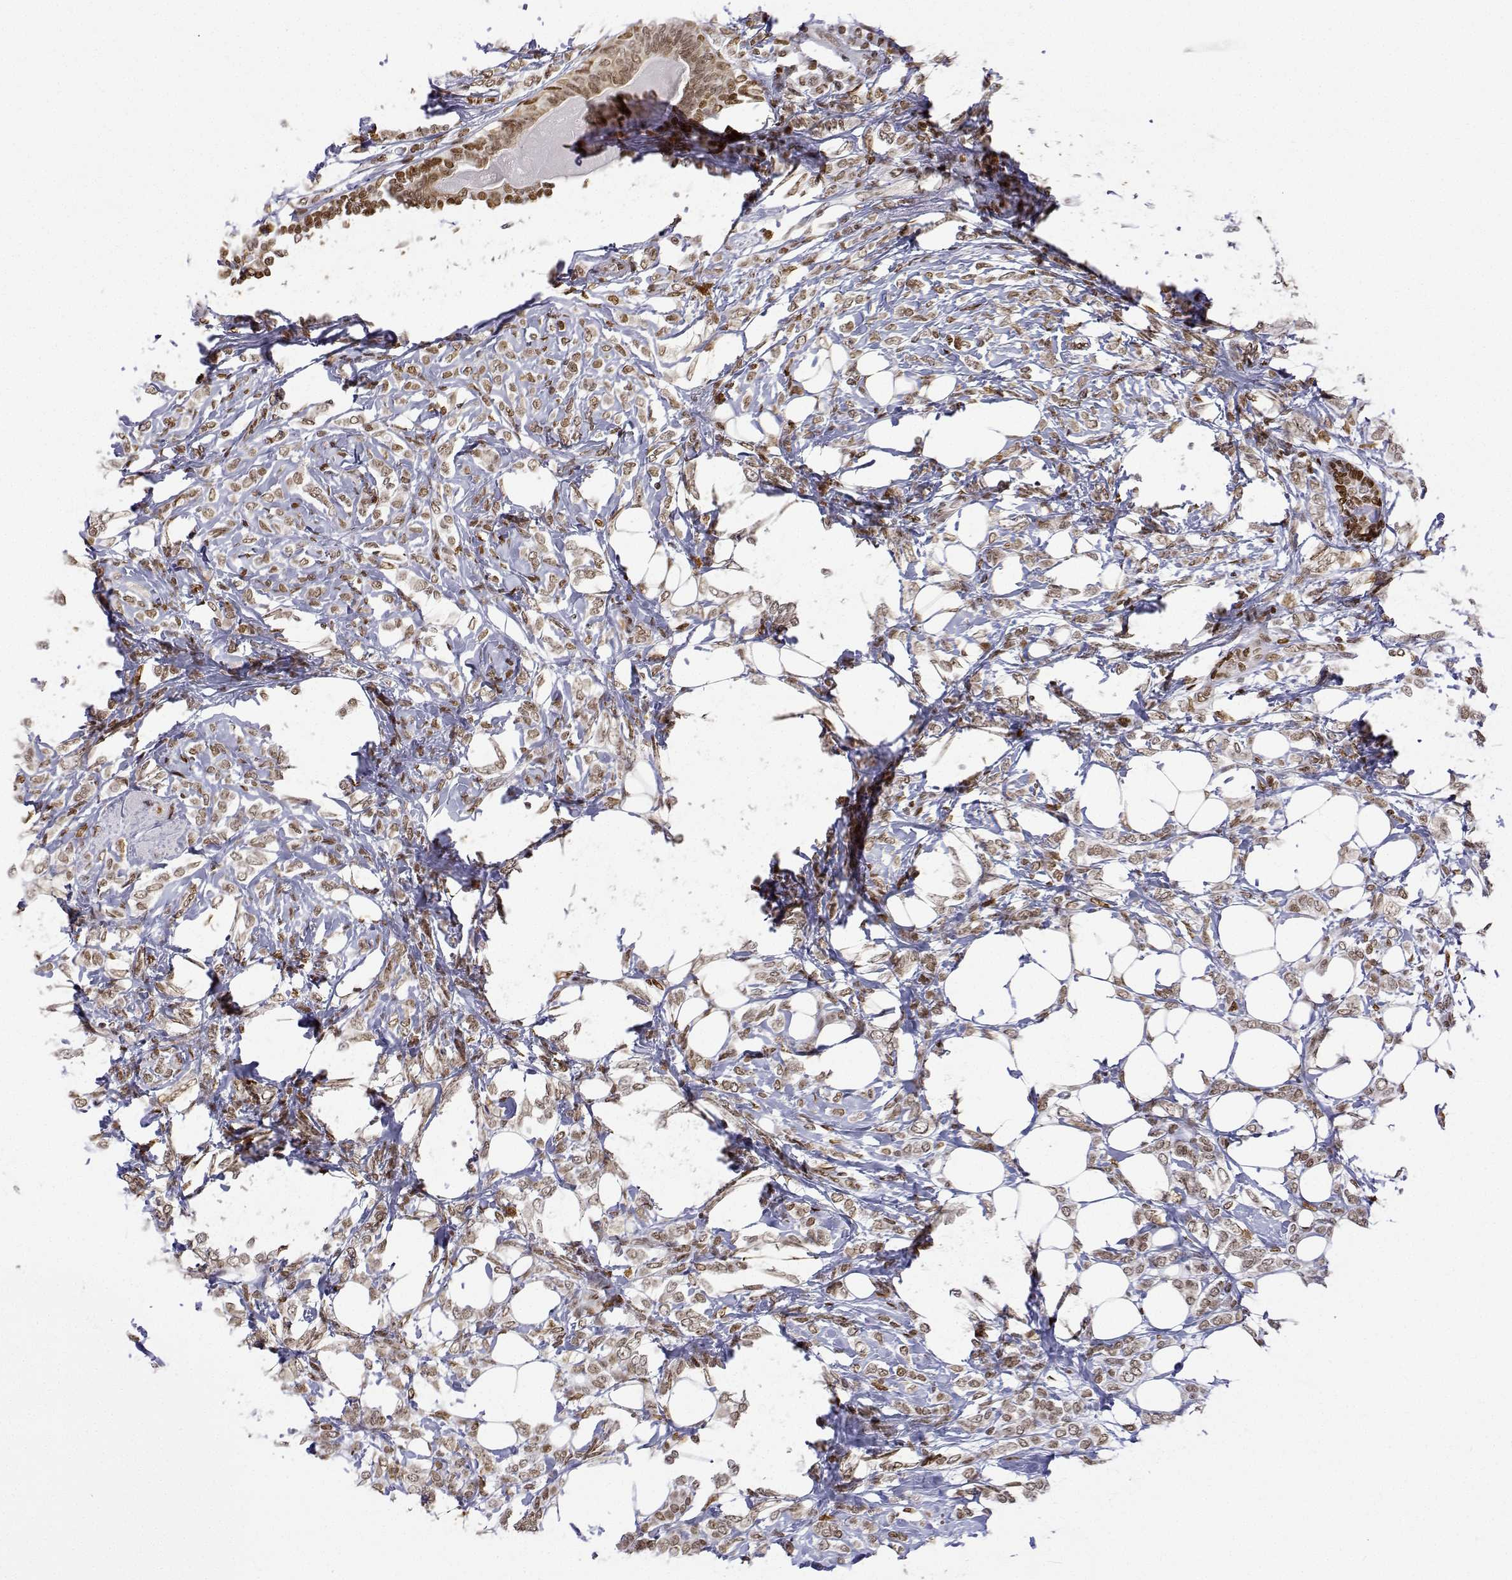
{"staining": {"intensity": "moderate", "quantity": ">75%", "location": "nuclear"}, "tissue": "breast cancer", "cell_type": "Tumor cells", "image_type": "cancer", "snomed": [{"axis": "morphology", "description": "Lobular carcinoma"}, {"axis": "topography", "description": "Breast"}], "caption": "An image of human breast cancer (lobular carcinoma) stained for a protein reveals moderate nuclear brown staining in tumor cells. (DAB IHC, brown staining for protein, blue staining for nuclei).", "gene": "XPC", "patient": {"sex": "female", "age": 49}}